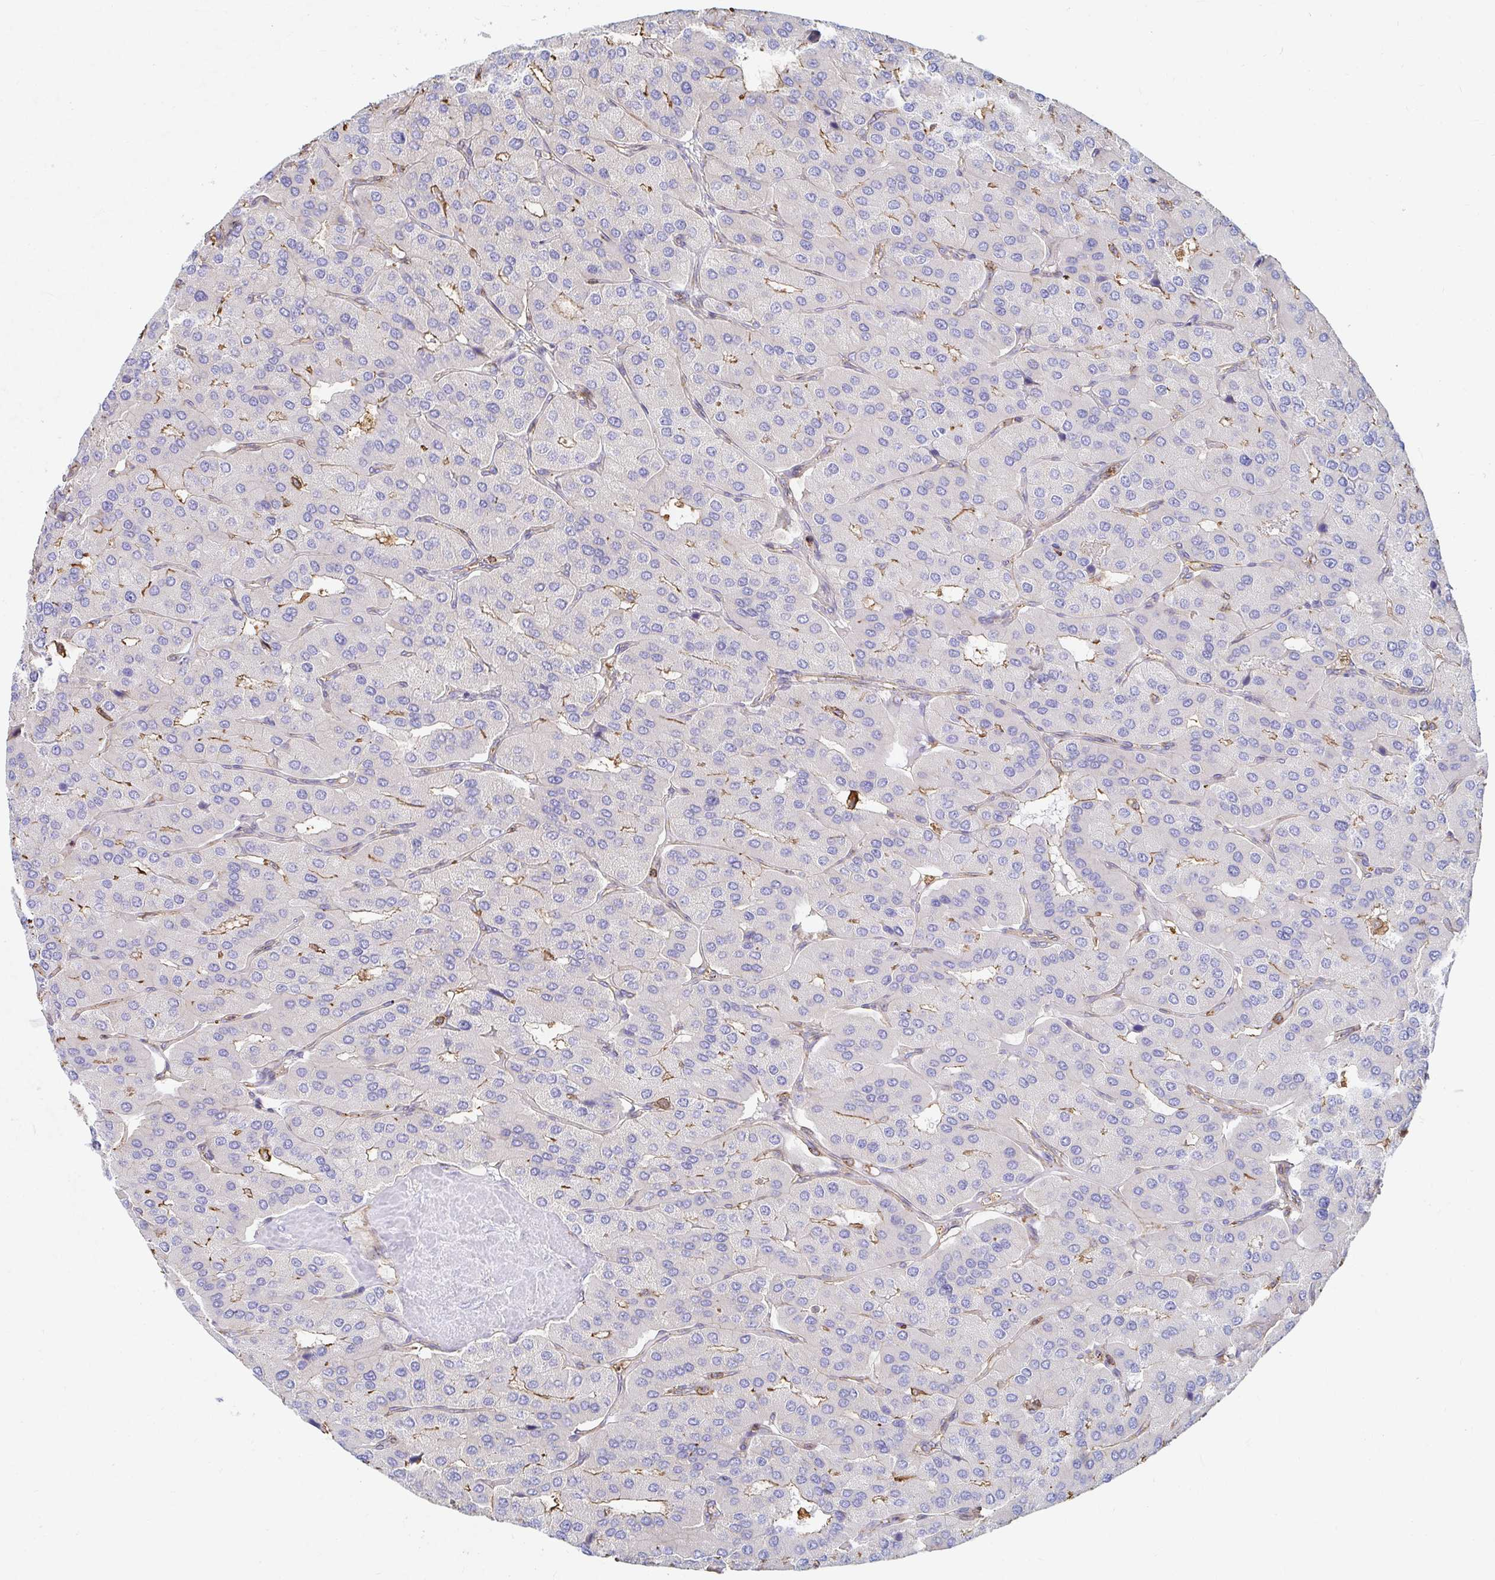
{"staining": {"intensity": "weak", "quantity": "25%-75%", "location": "cytoplasmic/membranous"}, "tissue": "parathyroid gland", "cell_type": "Glandular cells", "image_type": "normal", "snomed": [{"axis": "morphology", "description": "Normal tissue, NOS"}, {"axis": "morphology", "description": "Adenoma, NOS"}, {"axis": "topography", "description": "Parathyroid gland"}], "caption": "This photomicrograph displays immunohistochemistry staining of normal human parathyroid gland, with low weak cytoplasmic/membranous expression in about 25%-75% of glandular cells.", "gene": "PTPN14", "patient": {"sex": "female", "age": 86}}